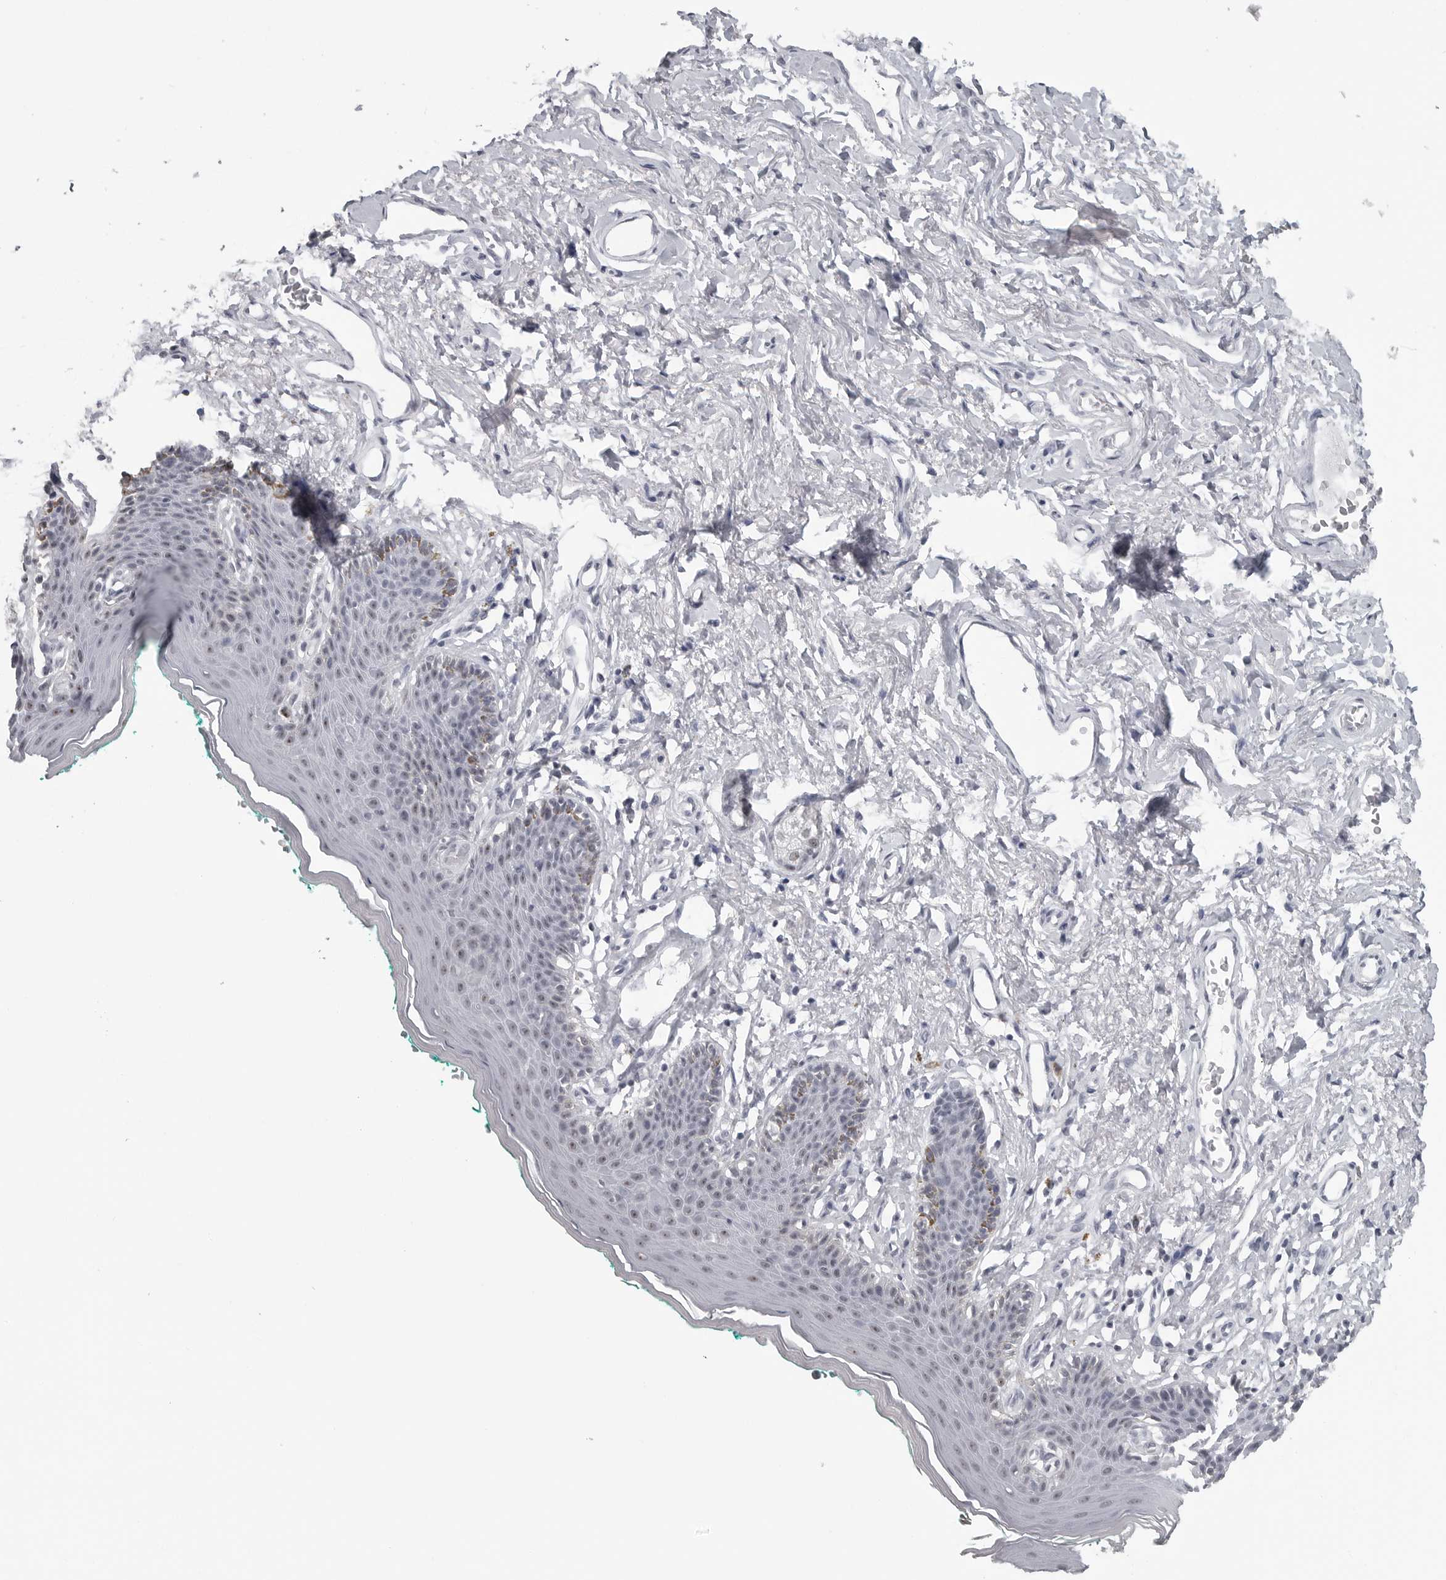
{"staining": {"intensity": "negative", "quantity": "none", "location": "none"}, "tissue": "skin", "cell_type": "Epidermal cells", "image_type": "normal", "snomed": [{"axis": "morphology", "description": "Normal tissue, NOS"}, {"axis": "topography", "description": "Vulva"}], "caption": "Benign skin was stained to show a protein in brown. There is no significant positivity in epidermal cells. The staining is performed using DAB (3,3'-diaminobenzidine) brown chromogen with nuclei counter-stained in using hematoxylin.", "gene": "DDX54", "patient": {"sex": "female", "age": 66}}